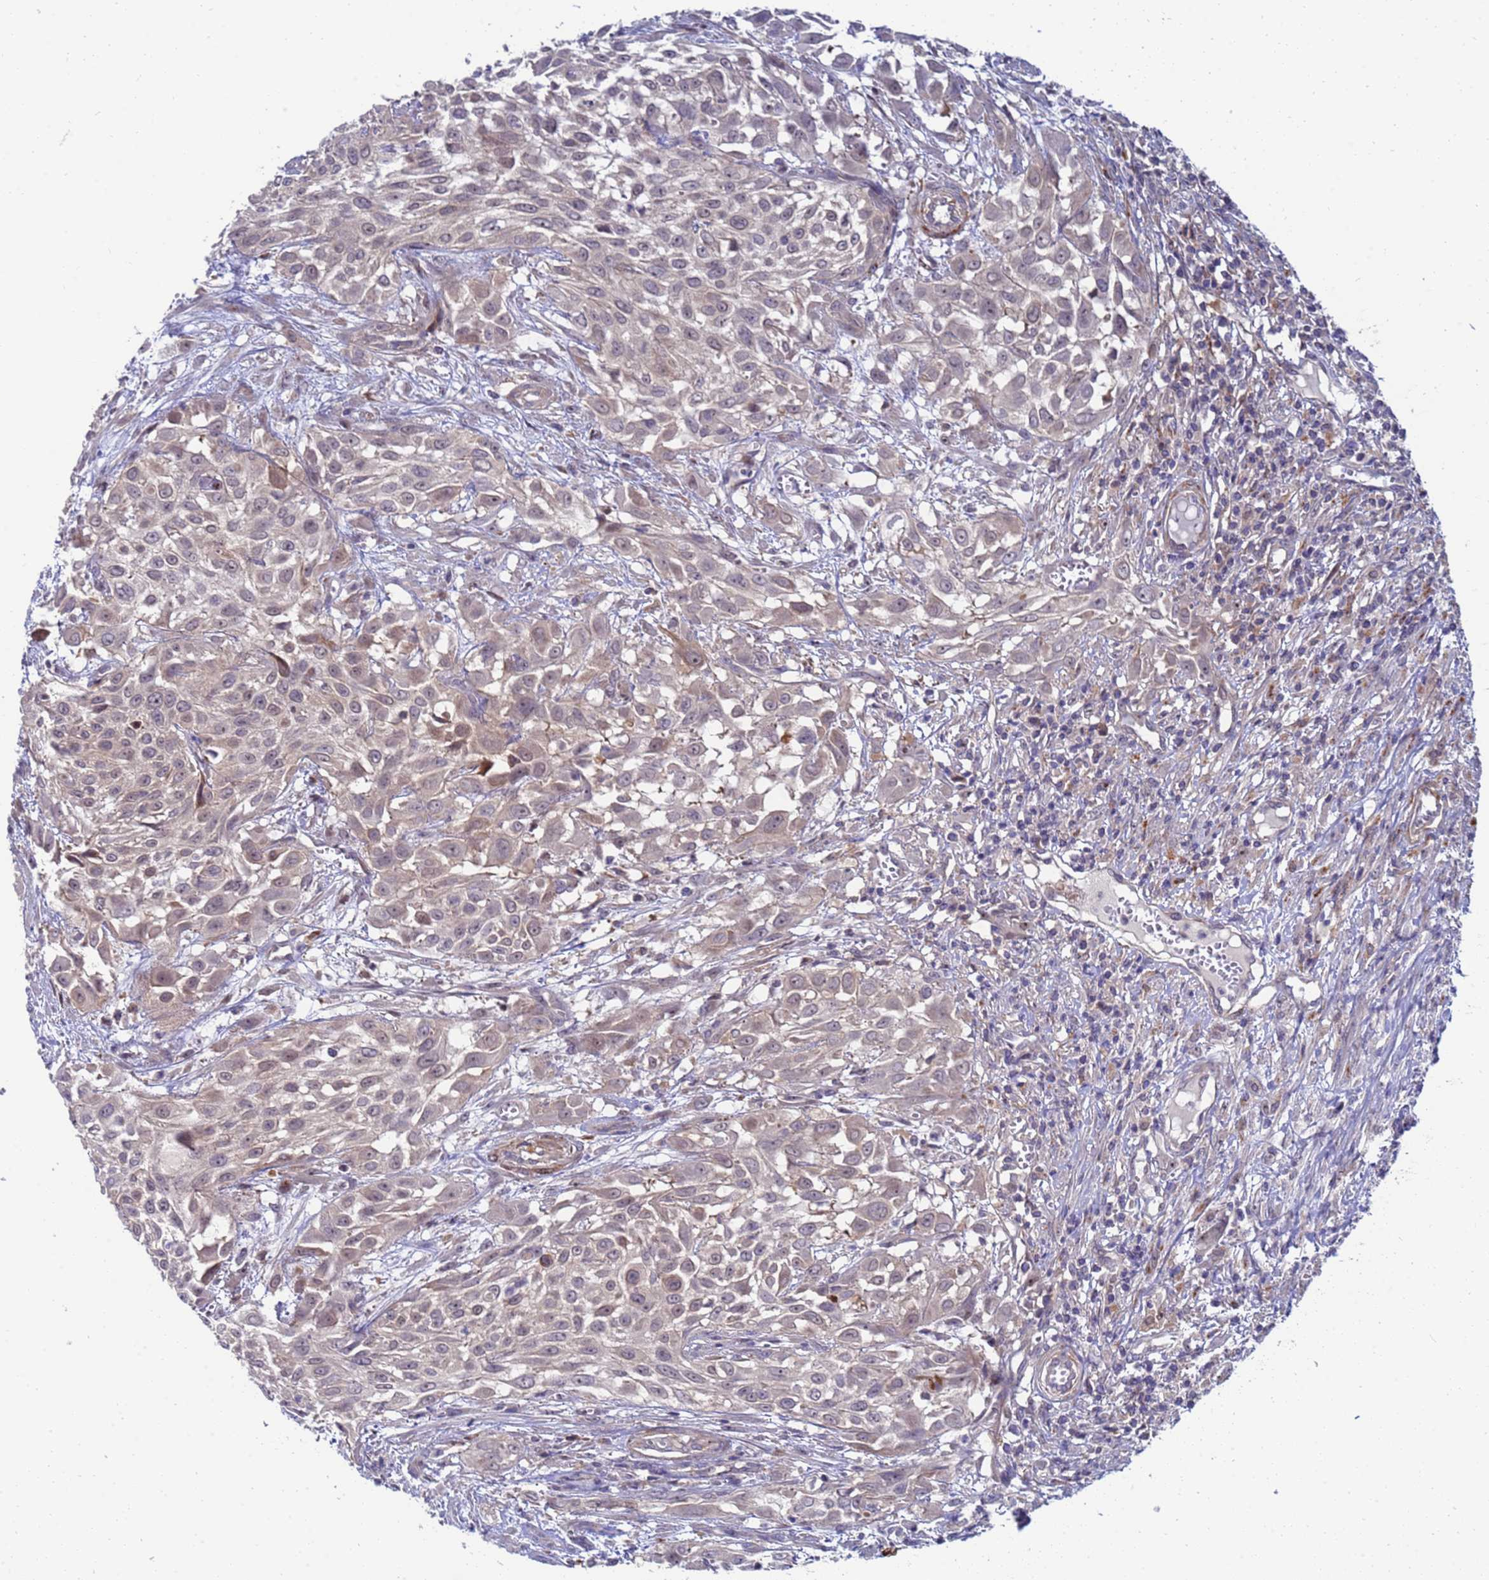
{"staining": {"intensity": "weak", "quantity": "25%-75%", "location": "cytoplasmic/membranous"}, "tissue": "urothelial cancer", "cell_type": "Tumor cells", "image_type": "cancer", "snomed": [{"axis": "morphology", "description": "Urothelial carcinoma, High grade"}, {"axis": "topography", "description": "Urinary bladder"}], "caption": "This histopathology image demonstrates immunohistochemistry staining of urothelial cancer, with low weak cytoplasmic/membranous positivity in about 25%-75% of tumor cells.", "gene": "ENOSF1", "patient": {"sex": "male", "age": 57}}